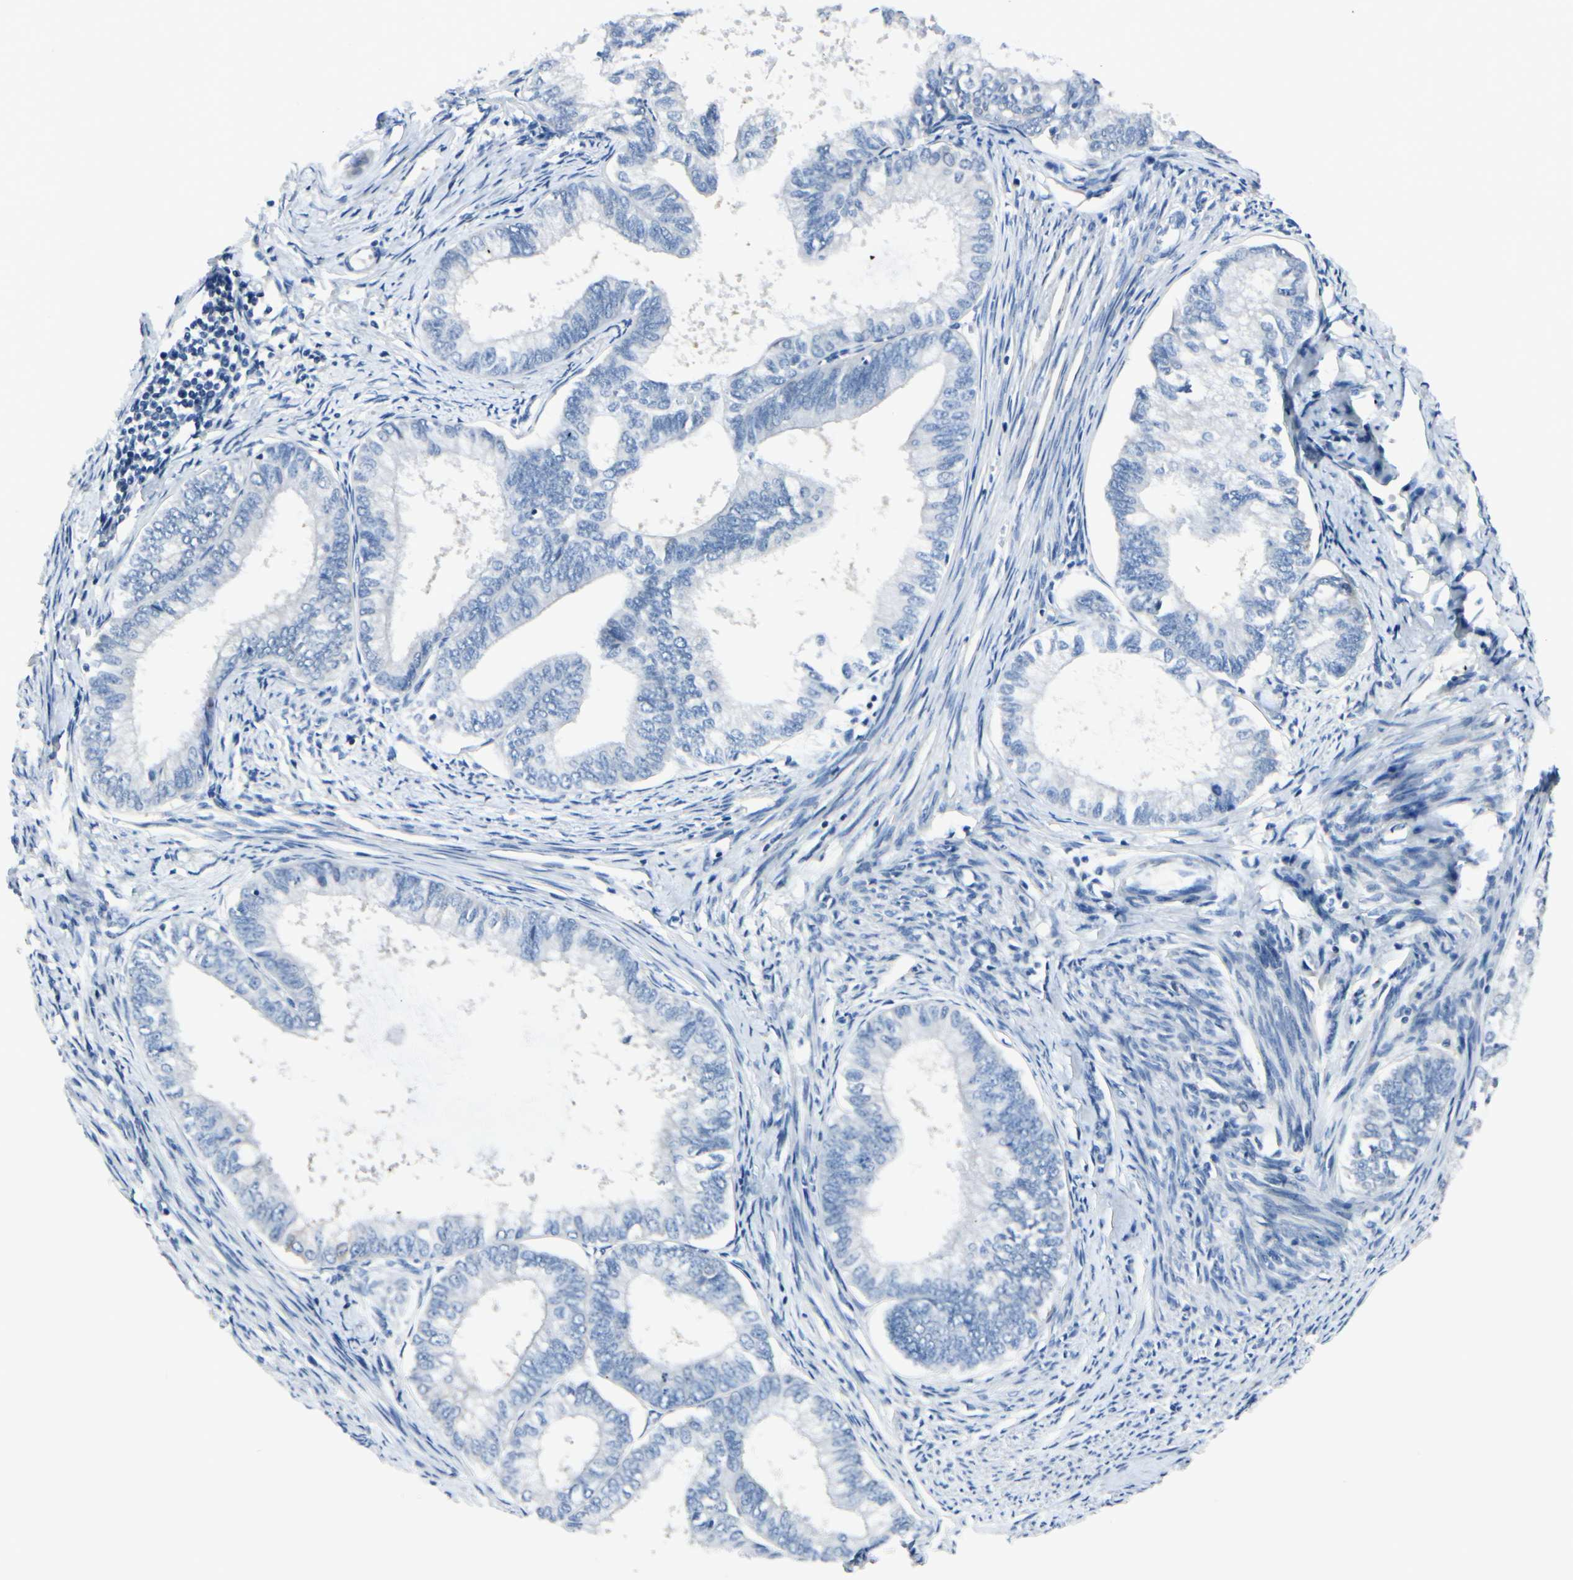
{"staining": {"intensity": "negative", "quantity": "none", "location": "none"}, "tissue": "endometrial cancer", "cell_type": "Tumor cells", "image_type": "cancer", "snomed": [{"axis": "morphology", "description": "Adenocarcinoma, NOS"}, {"axis": "topography", "description": "Endometrium"}], "caption": "DAB immunohistochemical staining of endometrial adenocarcinoma reveals no significant staining in tumor cells.", "gene": "PEBP1", "patient": {"sex": "female", "age": 86}}